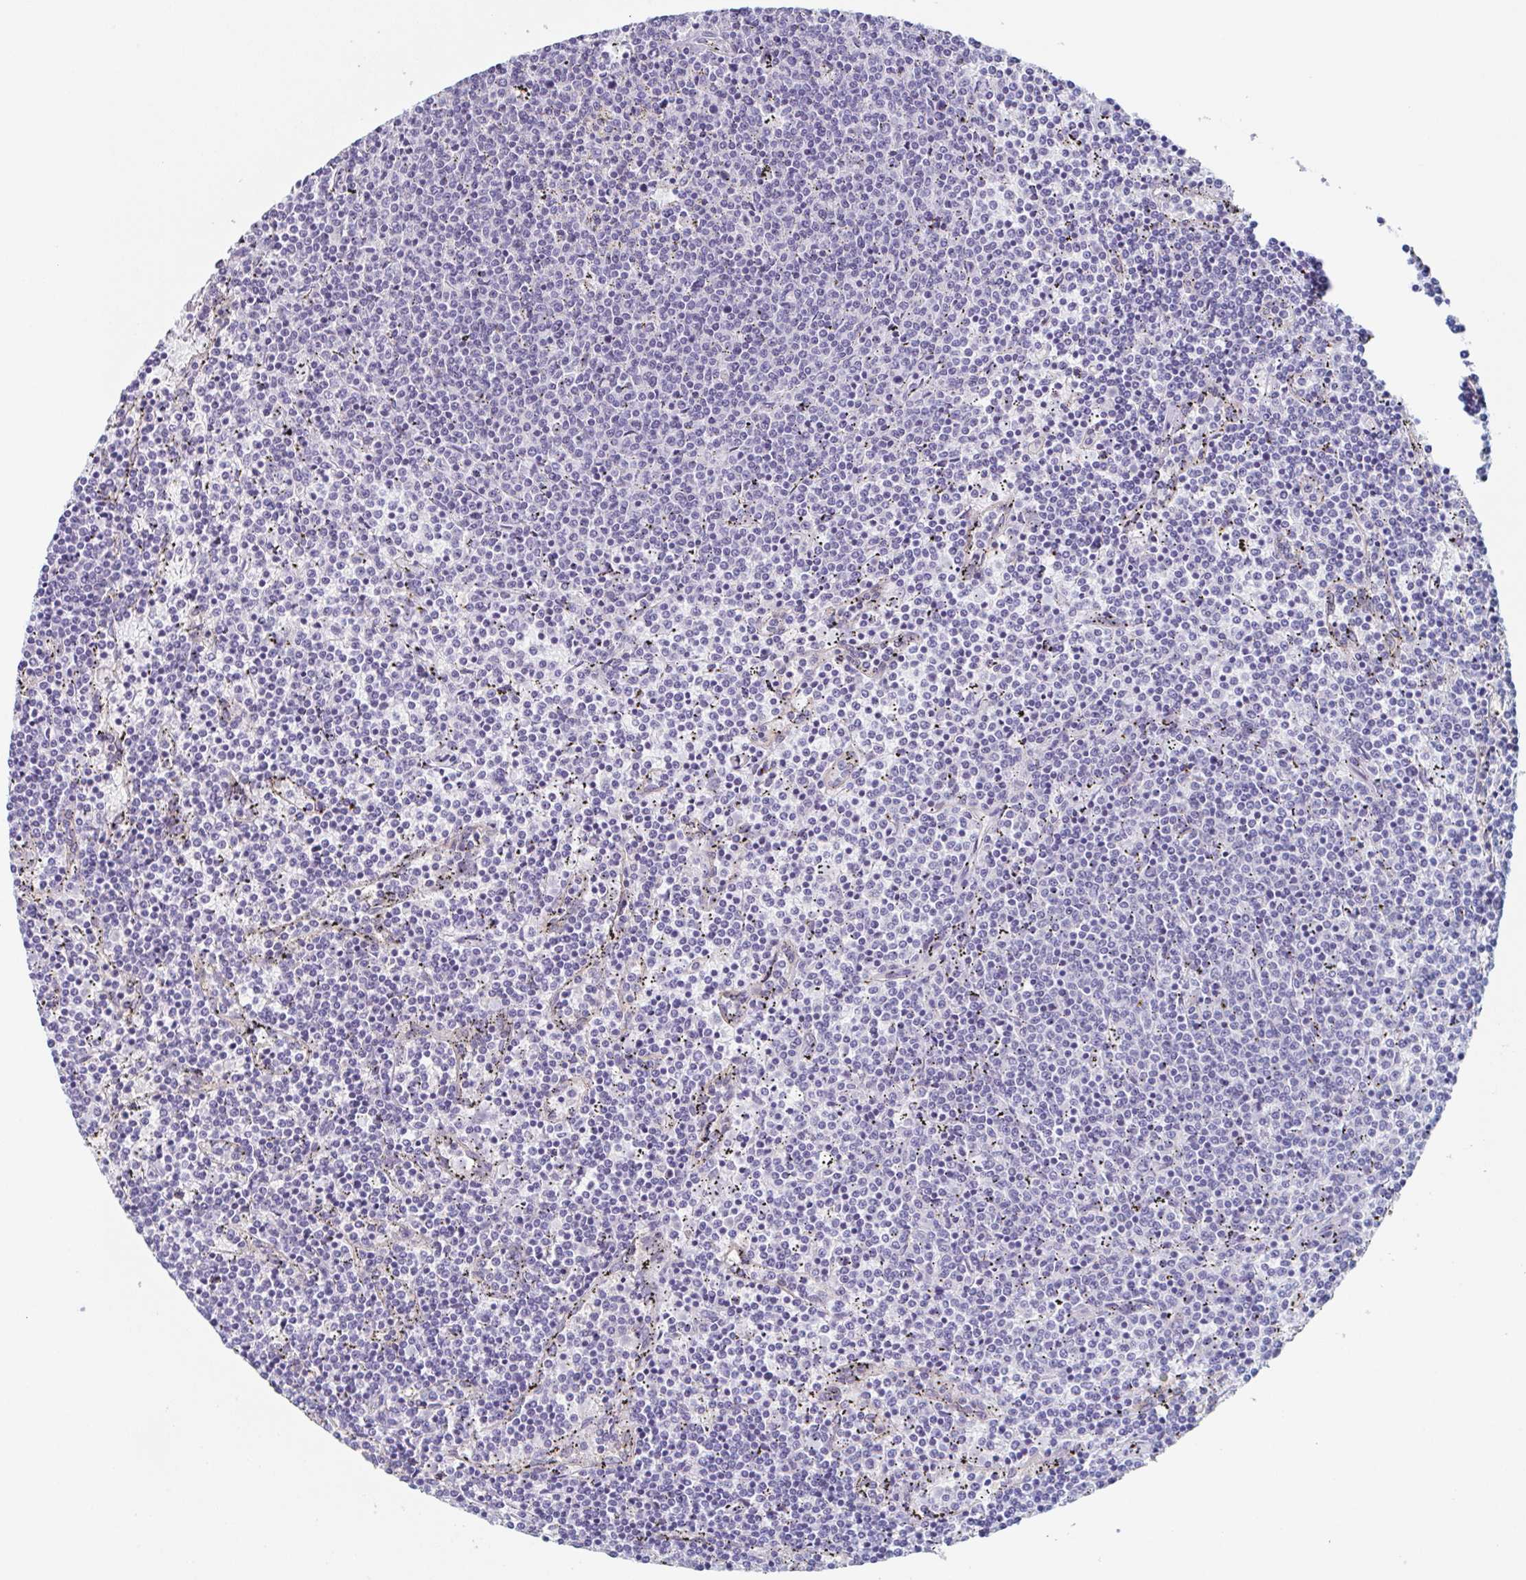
{"staining": {"intensity": "negative", "quantity": "none", "location": "none"}, "tissue": "lymphoma", "cell_type": "Tumor cells", "image_type": "cancer", "snomed": [{"axis": "morphology", "description": "Malignant lymphoma, non-Hodgkin's type, Low grade"}, {"axis": "topography", "description": "Spleen"}], "caption": "Protein analysis of lymphoma displays no significant positivity in tumor cells.", "gene": "LYRM2", "patient": {"sex": "female", "age": 50}}